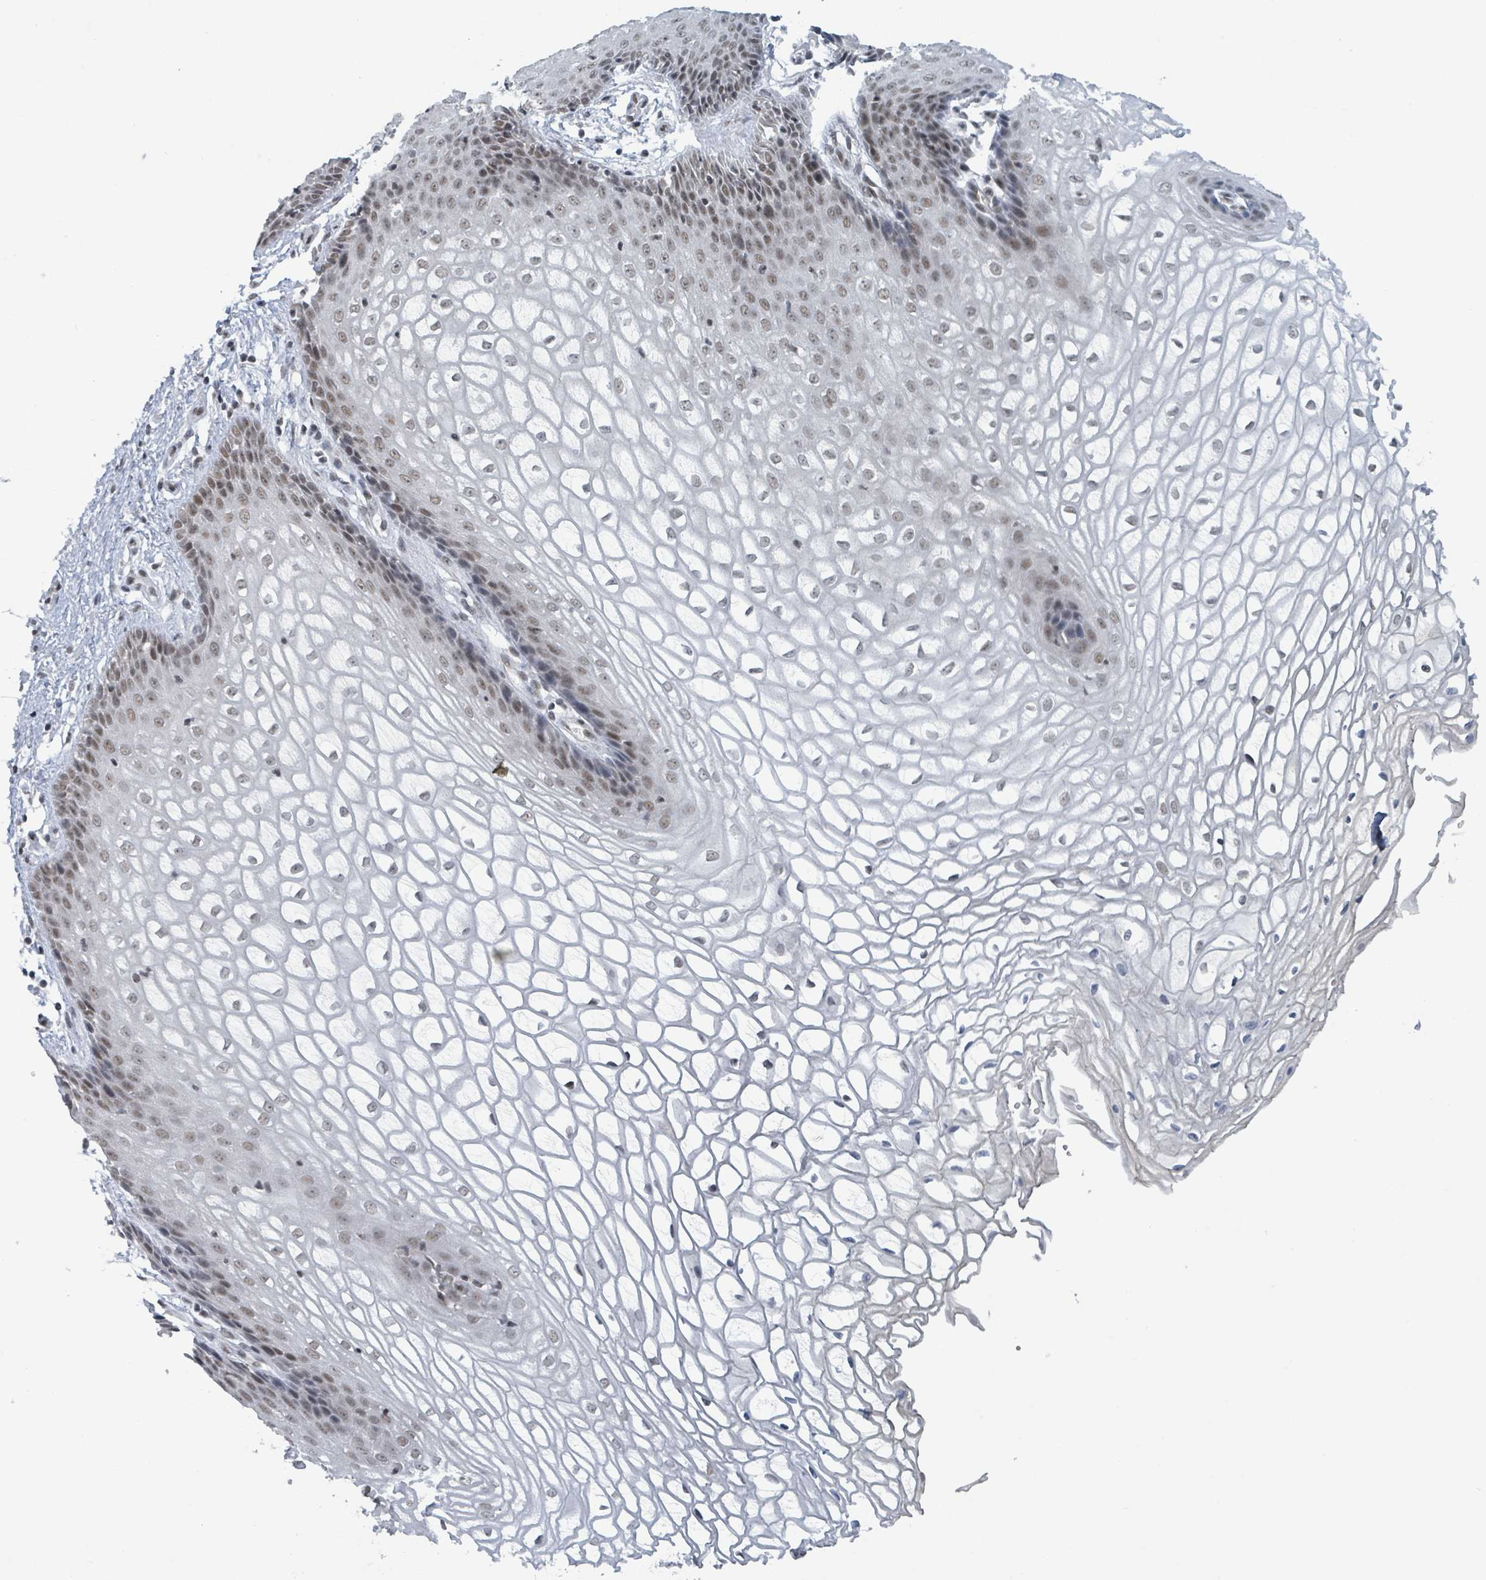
{"staining": {"intensity": "weak", "quantity": ">75%", "location": "nuclear"}, "tissue": "vagina", "cell_type": "Squamous epithelial cells", "image_type": "normal", "snomed": [{"axis": "morphology", "description": "Normal tissue, NOS"}, {"axis": "topography", "description": "Vagina"}], "caption": "Immunohistochemical staining of benign human vagina shows weak nuclear protein expression in approximately >75% of squamous epithelial cells.", "gene": "BANP", "patient": {"sex": "female", "age": 34}}